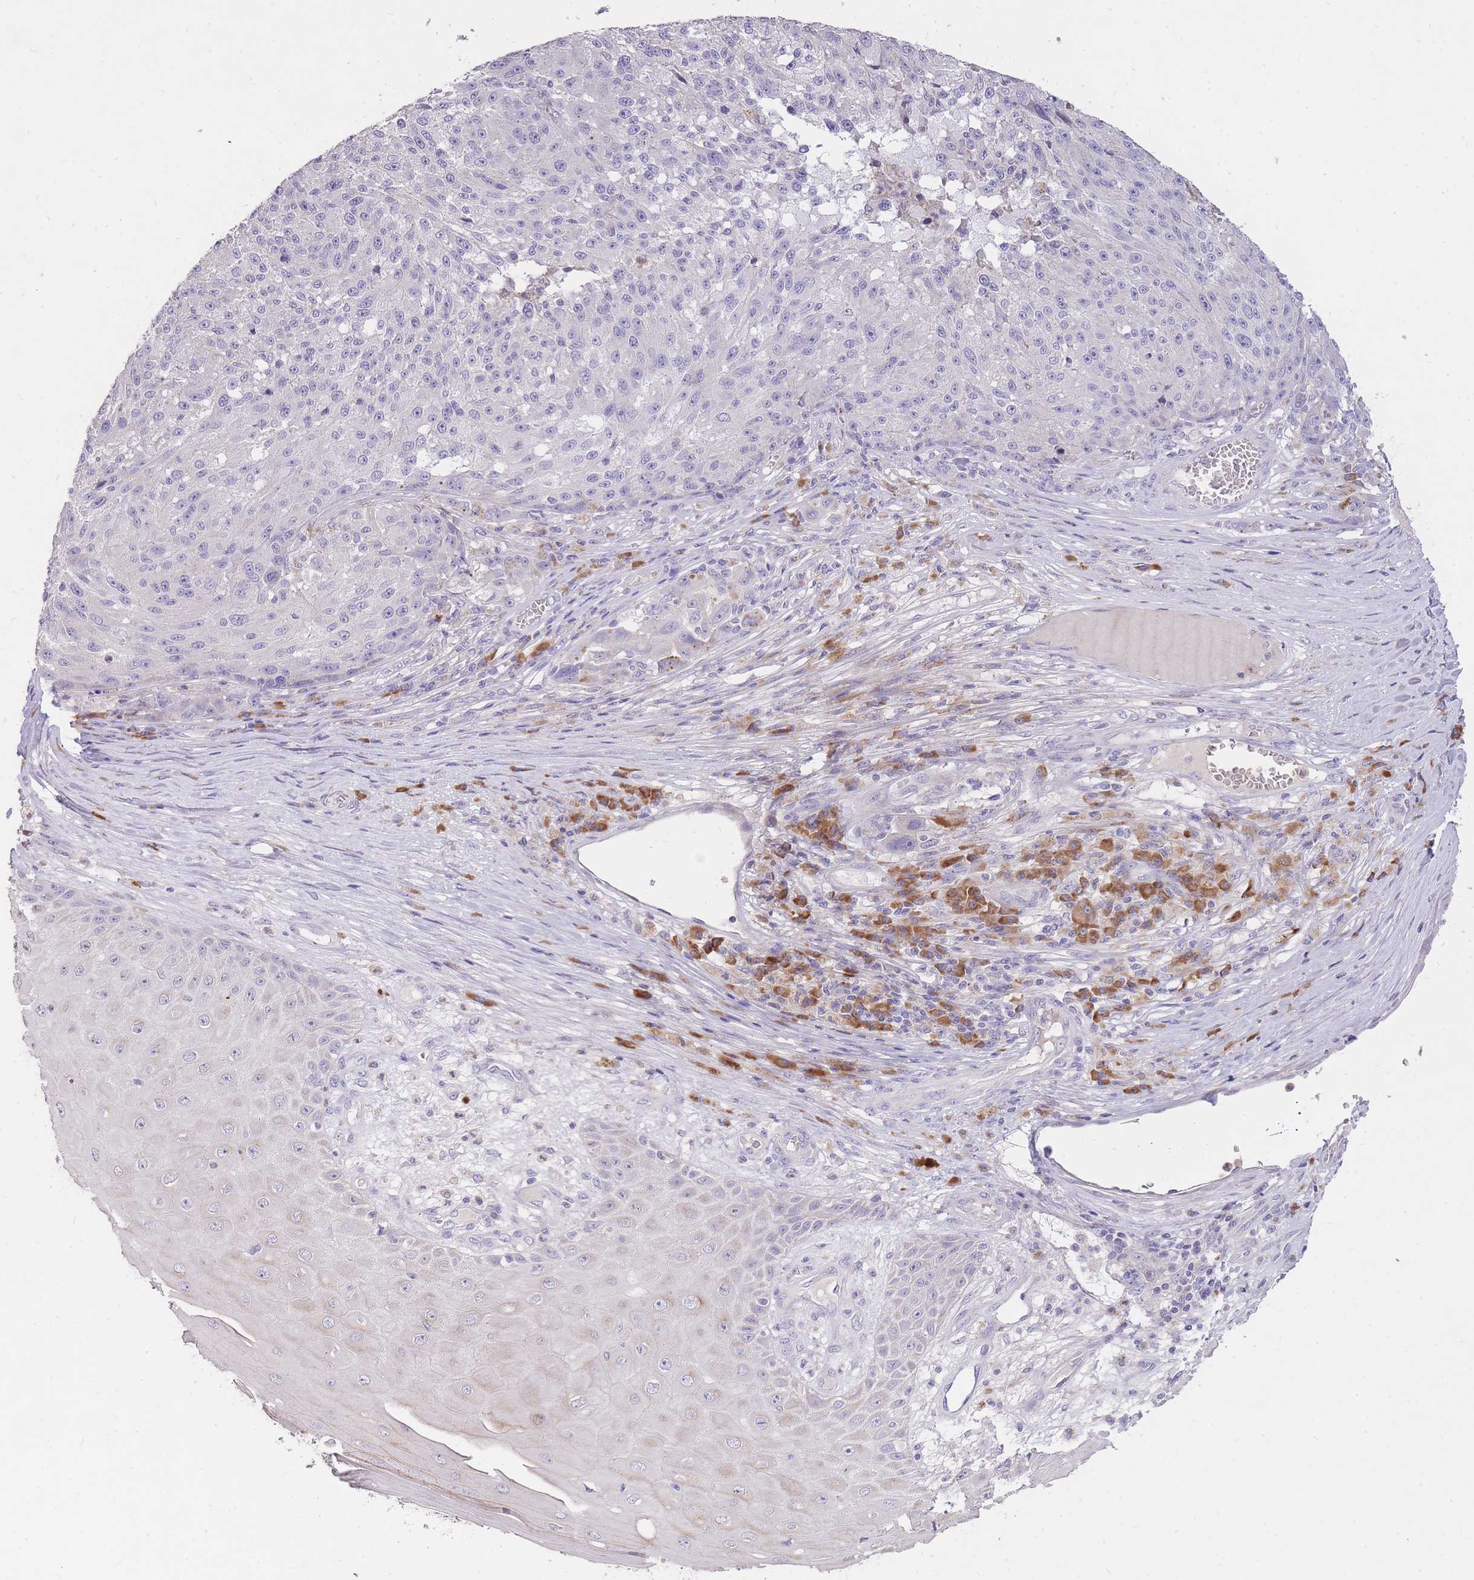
{"staining": {"intensity": "negative", "quantity": "none", "location": "none"}, "tissue": "melanoma", "cell_type": "Tumor cells", "image_type": "cancer", "snomed": [{"axis": "morphology", "description": "Malignant melanoma, NOS"}, {"axis": "topography", "description": "Skin"}], "caption": "High power microscopy image of an immunohistochemistry (IHC) photomicrograph of melanoma, revealing no significant positivity in tumor cells. Nuclei are stained in blue.", "gene": "FRG2C", "patient": {"sex": "male", "age": 53}}